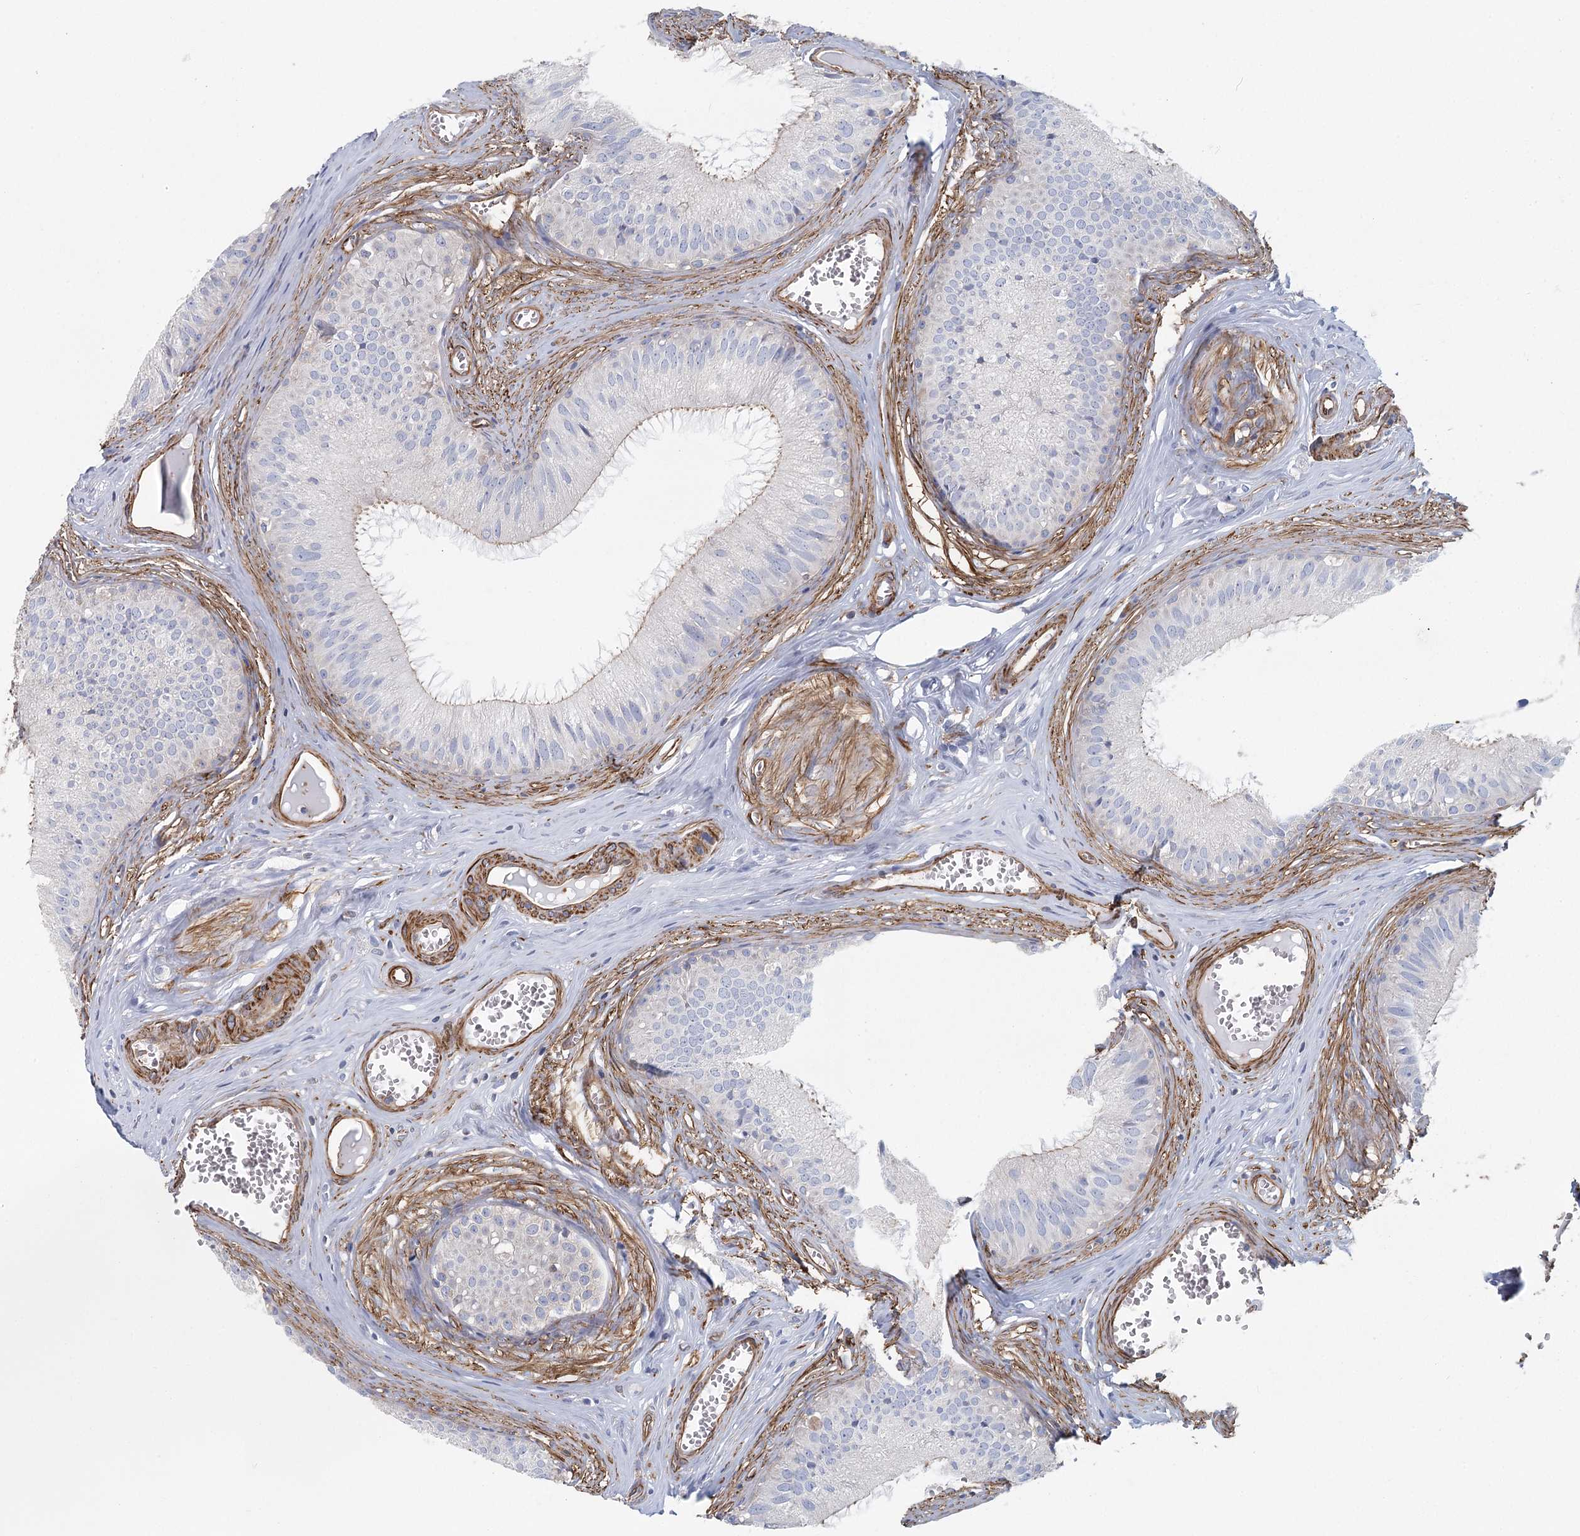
{"staining": {"intensity": "negative", "quantity": "none", "location": "none"}, "tissue": "epididymis", "cell_type": "Glandular cells", "image_type": "normal", "snomed": [{"axis": "morphology", "description": "Normal tissue, NOS"}, {"axis": "topography", "description": "Epididymis"}], "caption": "This is a histopathology image of IHC staining of normal epididymis, which shows no positivity in glandular cells.", "gene": "IFT46", "patient": {"sex": "male", "age": 36}}